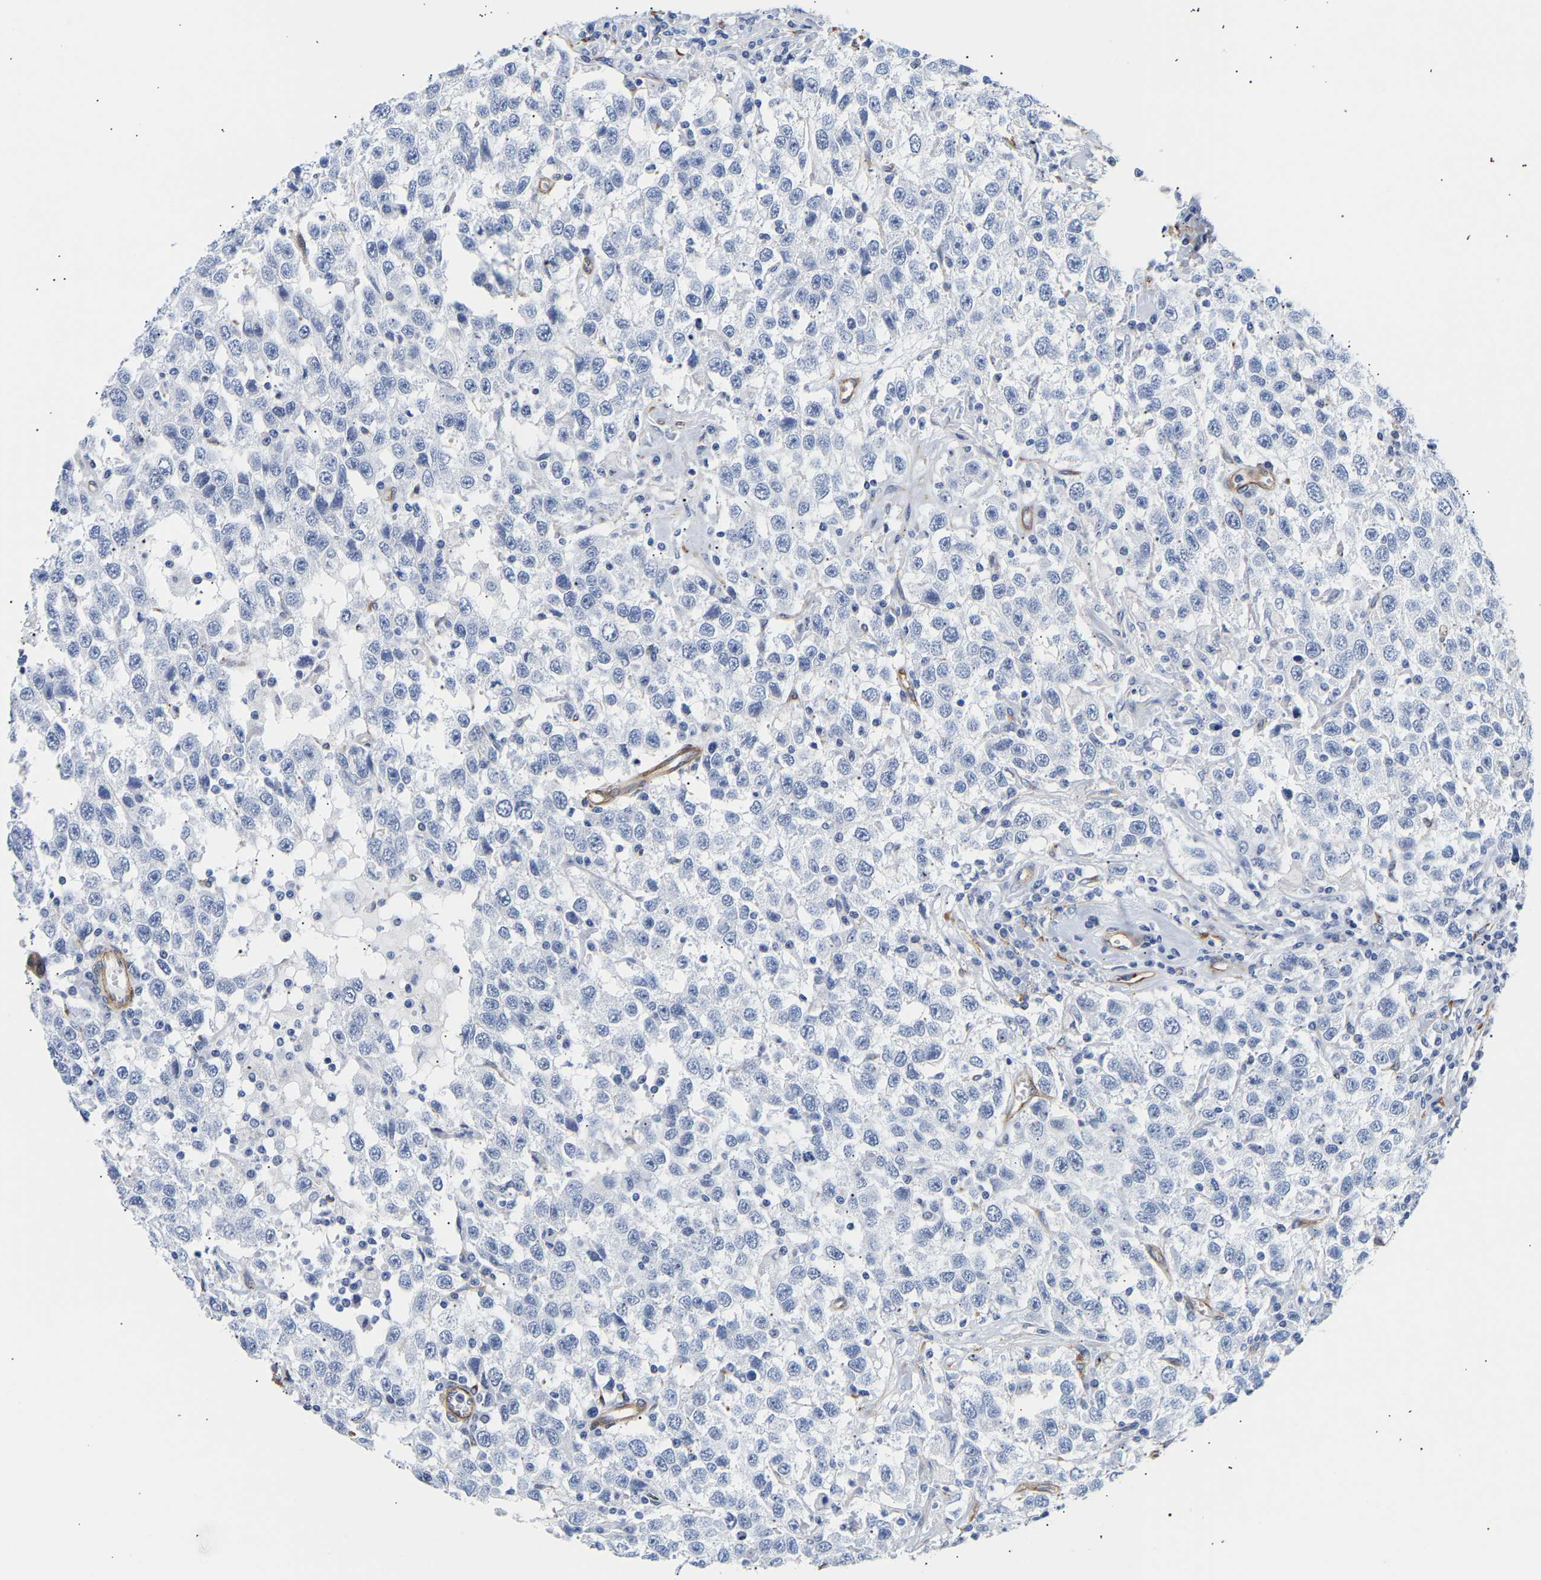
{"staining": {"intensity": "negative", "quantity": "none", "location": "none"}, "tissue": "testis cancer", "cell_type": "Tumor cells", "image_type": "cancer", "snomed": [{"axis": "morphology", "description": "Seminoma, NOS"}, {"axis": "topography", "description": "Testis"}], "caption": "High magnification brightfield microscopy of testis cancer (seminoma) stained with DAB (3,3'-diaminobenzidine) (brown) and counterstained with hematoxylin (blue): tumor cells show no significant staining.", "gene": "IGFBP7", "patient": {"sex": "male", "age": 41}}